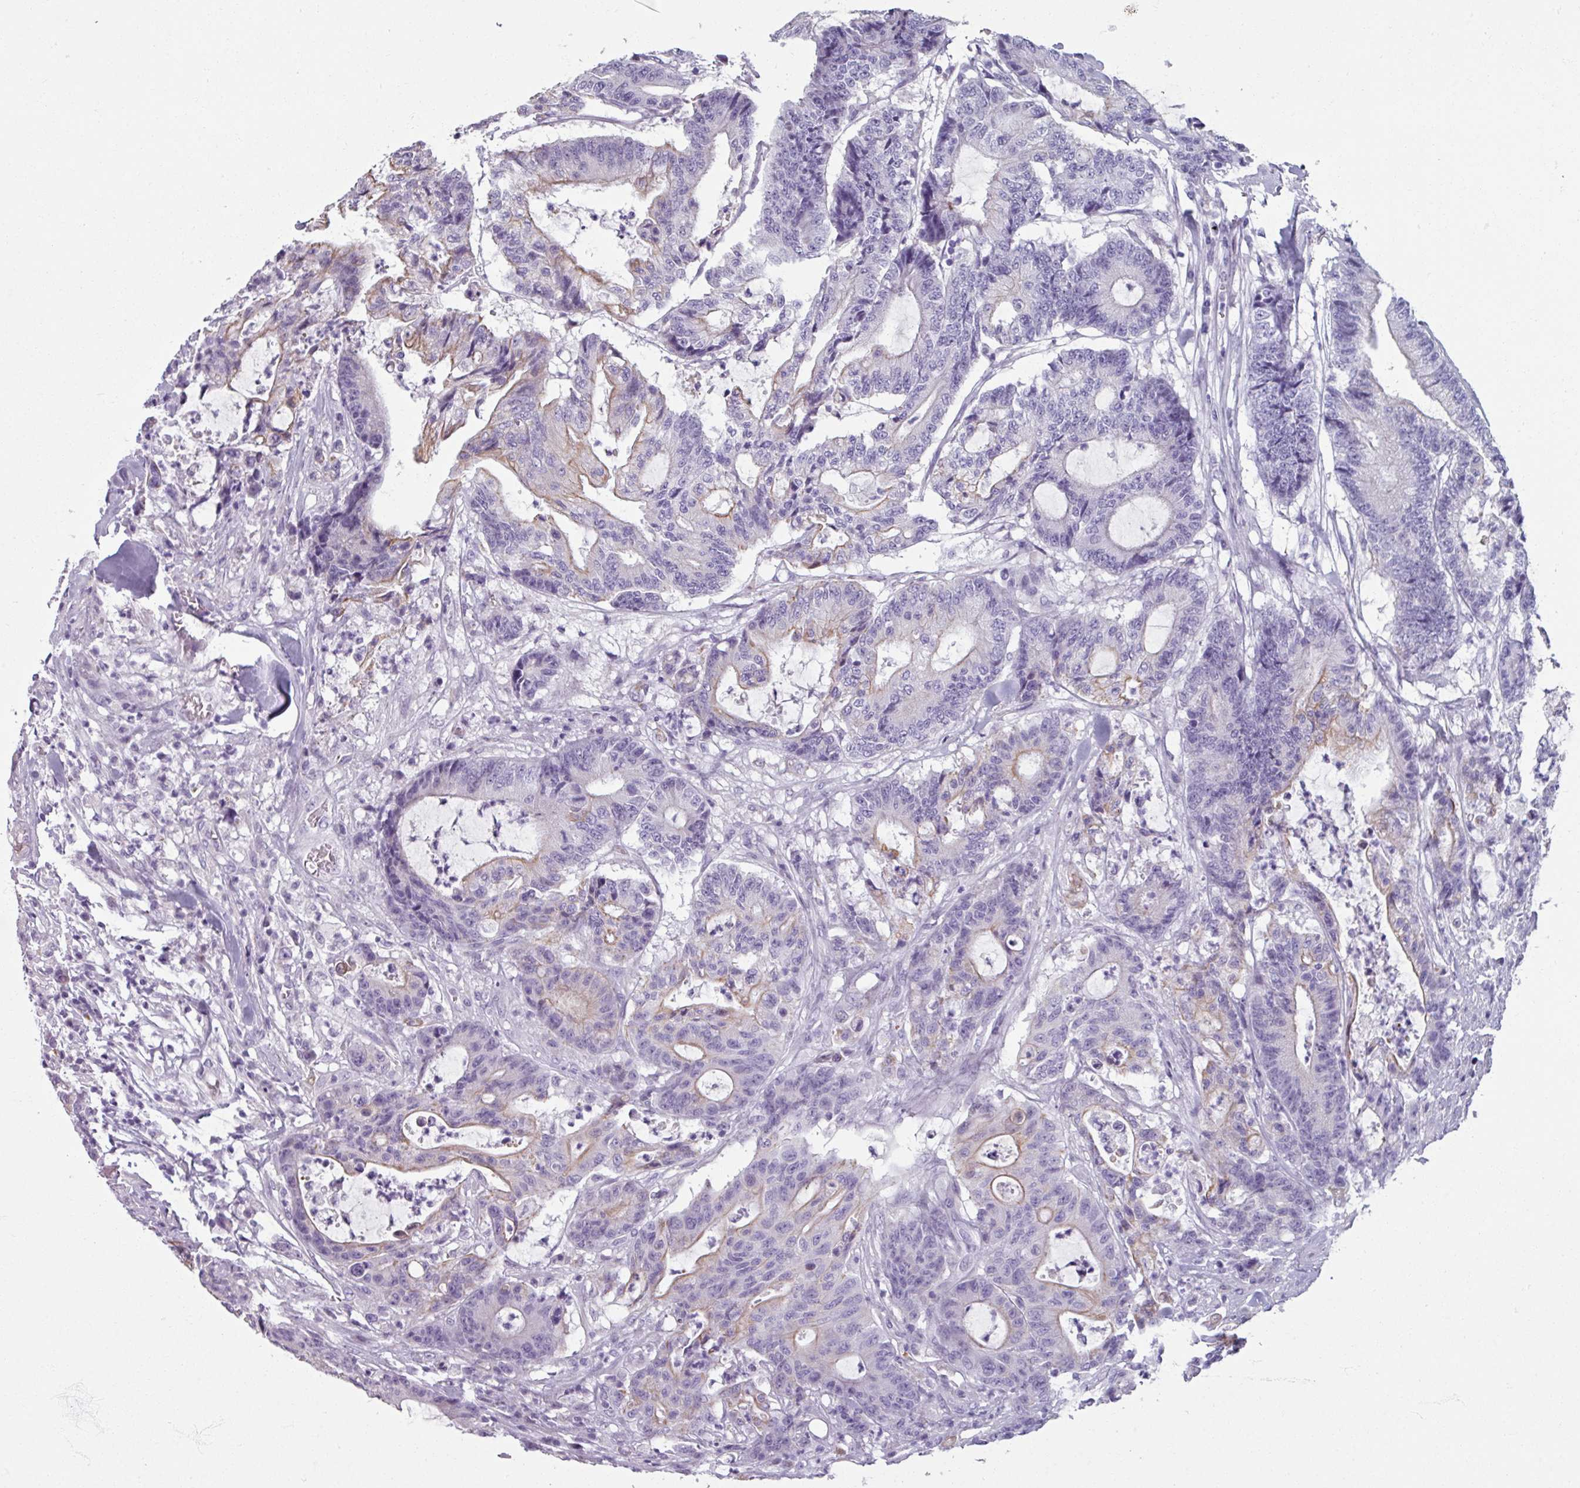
{"staining": {"intensity": "weak", "quantity": "<25%", "location": "cytoplasmic/membranous"}, "tissue": "colorectal cancer", "cell_type": "Tumor cells", "image_type": "cancer", "snomed": [{"axis": "morphology", "description": "Adenocarcinoma, NOS"}, {"axis": "topography", "description": "Colon"}], "caption": "This is an immunohistochemistry photomicrograph of adenocarcinoma (colorectal). There is no positivity in tumor cells.", "gene": "SPESP1", "patient": {"sex": "female", "age": 84}}